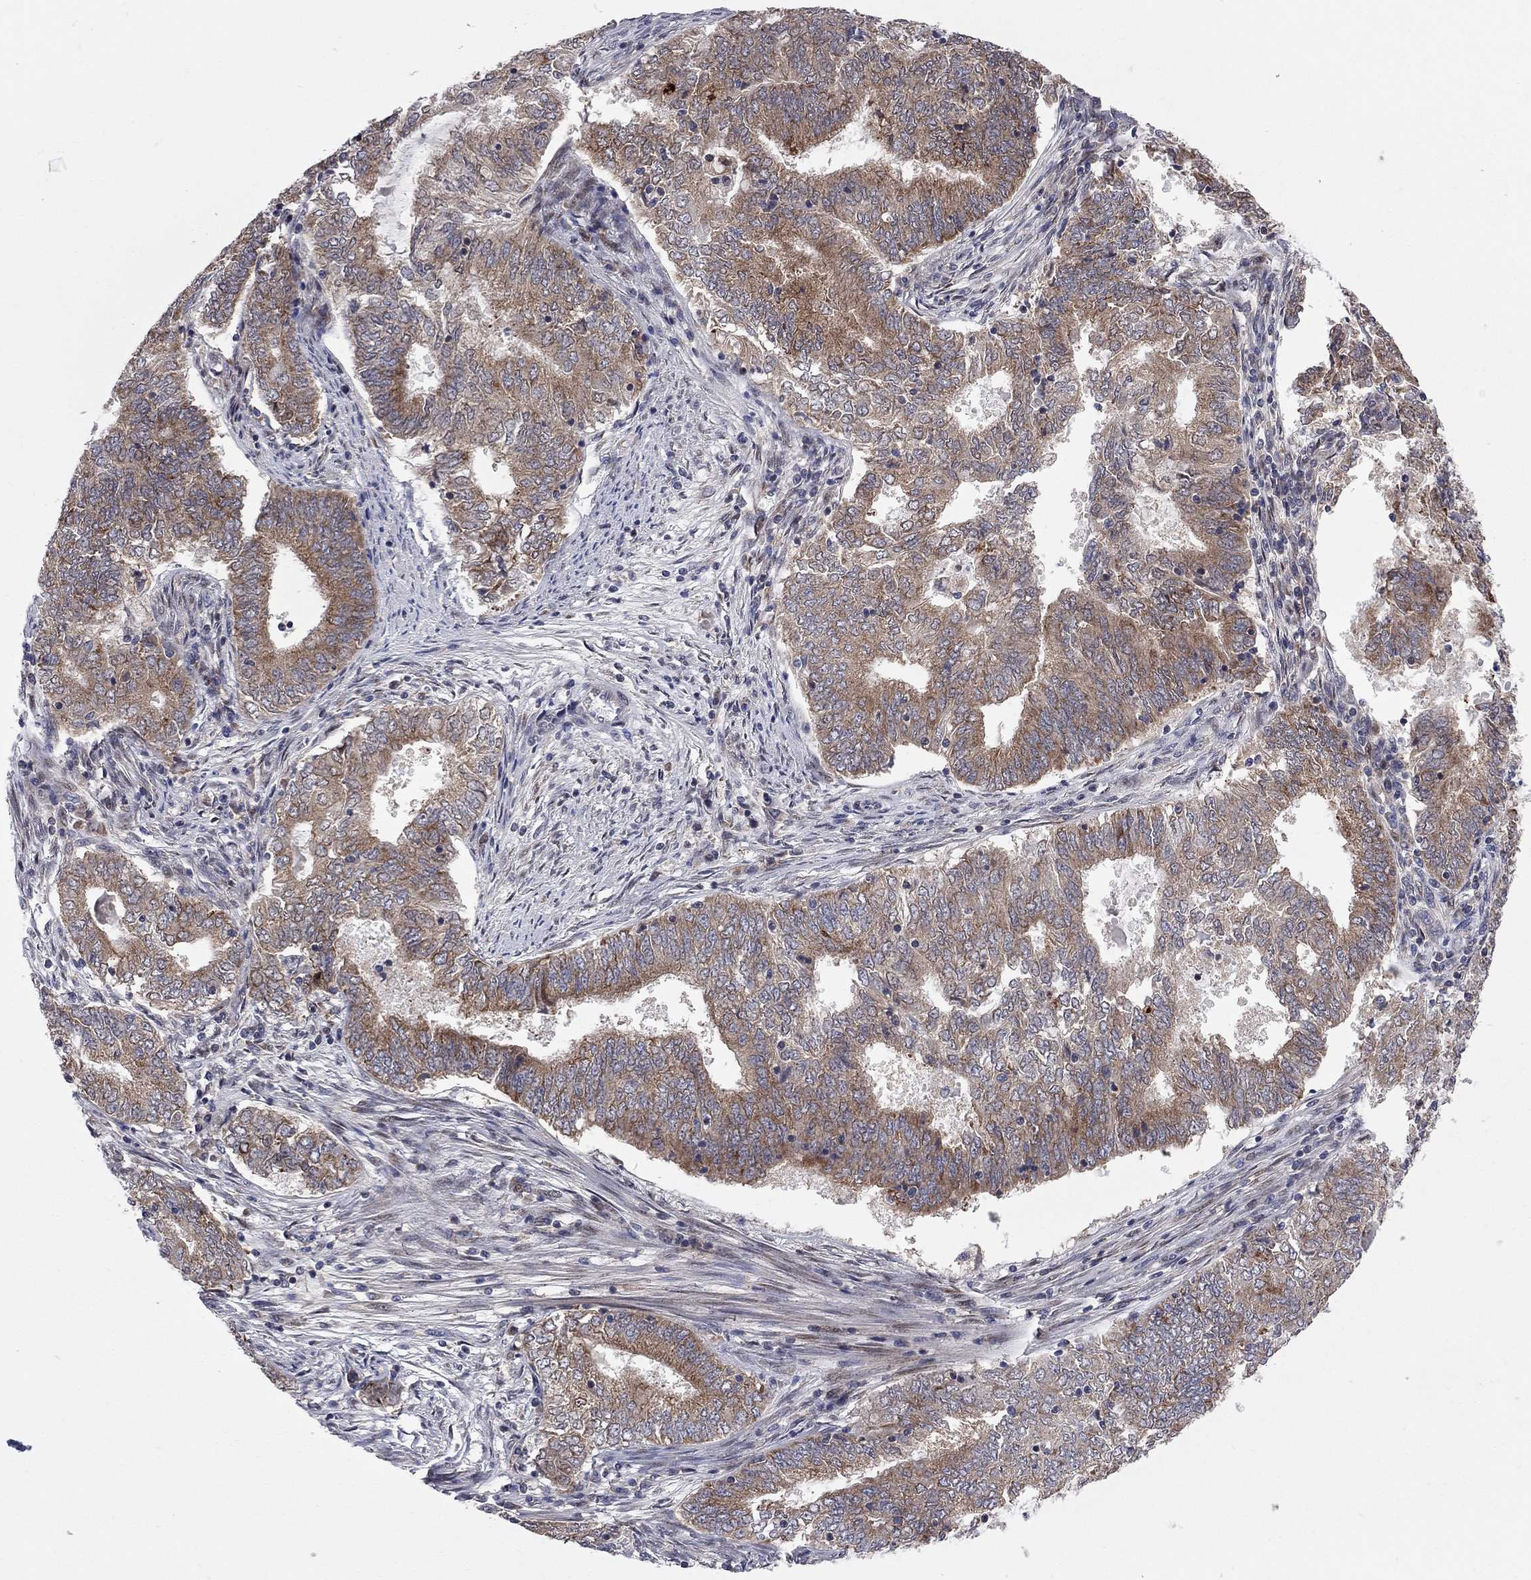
{"staining": {"intensity": "moderate", "quantity": ">75%", "location": "cytoplasmic/membranous"}, "tissue": "endometrial cancer", "cell_type": "Tumor cells", "image_type": "cancer", "snomed": [{"axis": "morphology", "description": "Adenocarcinoma, NOS"}, {"axis": "topography", "description": "Endometrium"}], "caption": "Protein staining of adenocarcinoma (endometrial) tissue displays moderate cytoplasmic/membranous expression in about >75% of tumor cells.", "gene": "CNOT11", "patient": {"sex": "female", "age": 62}}